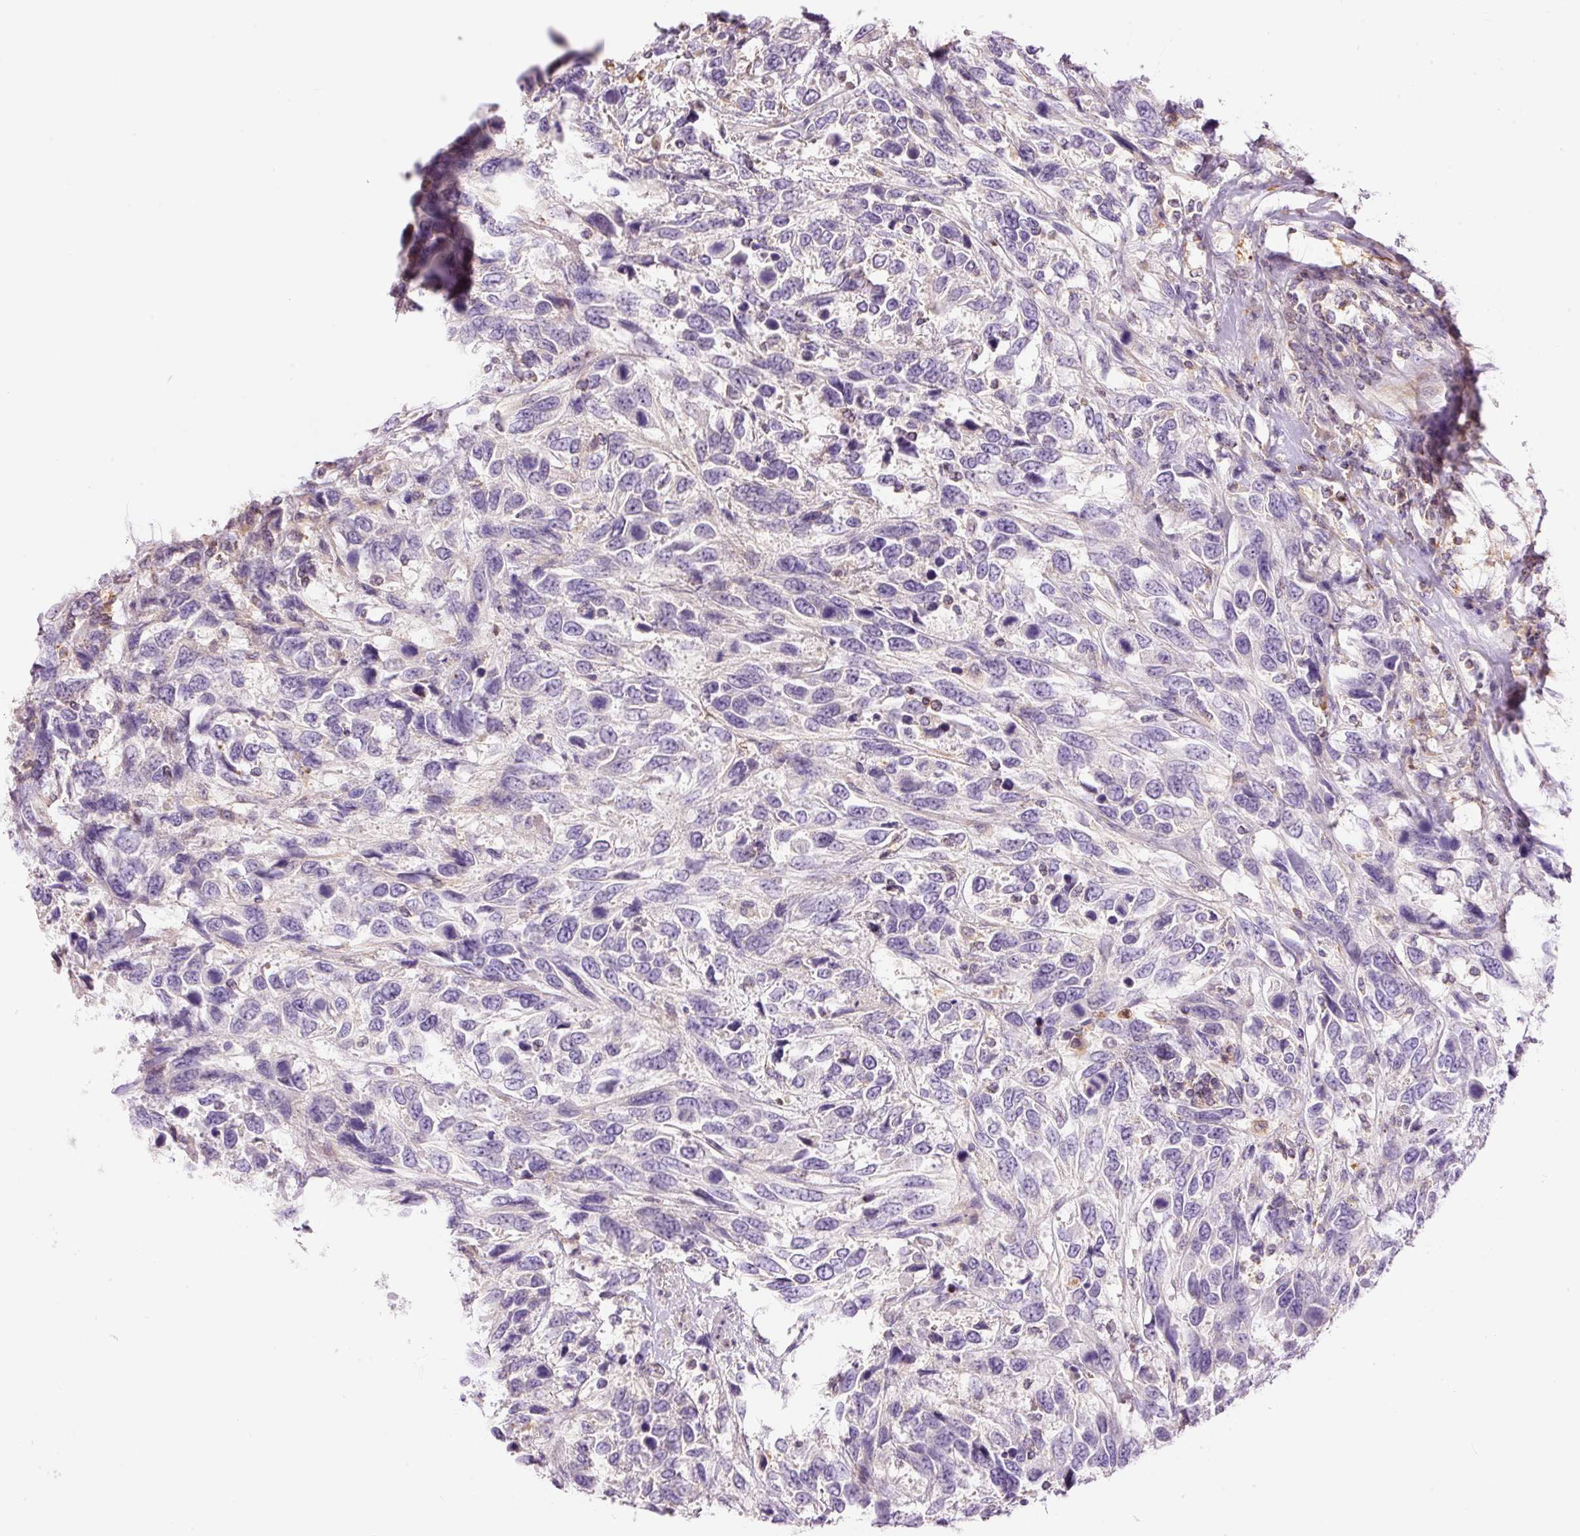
{"staining": {"intensity": "negative", "quantity": "none", "location": "none"}, "tissue": "urothelial cancer", "cell_type": "Tumor cells", "image_type": "cancer", "snomed": [{"axis": "morphology", "description": "Urothelial carcinoma, High grade"}, {"axis": "topography", "description": "Urinary bladder"}], "caption": "Micrograph shows no protein expression in tumor cells of urothelial cancer tissue.", "gene": "DOK6", "patient": {"sex": "female", "age": 70}}